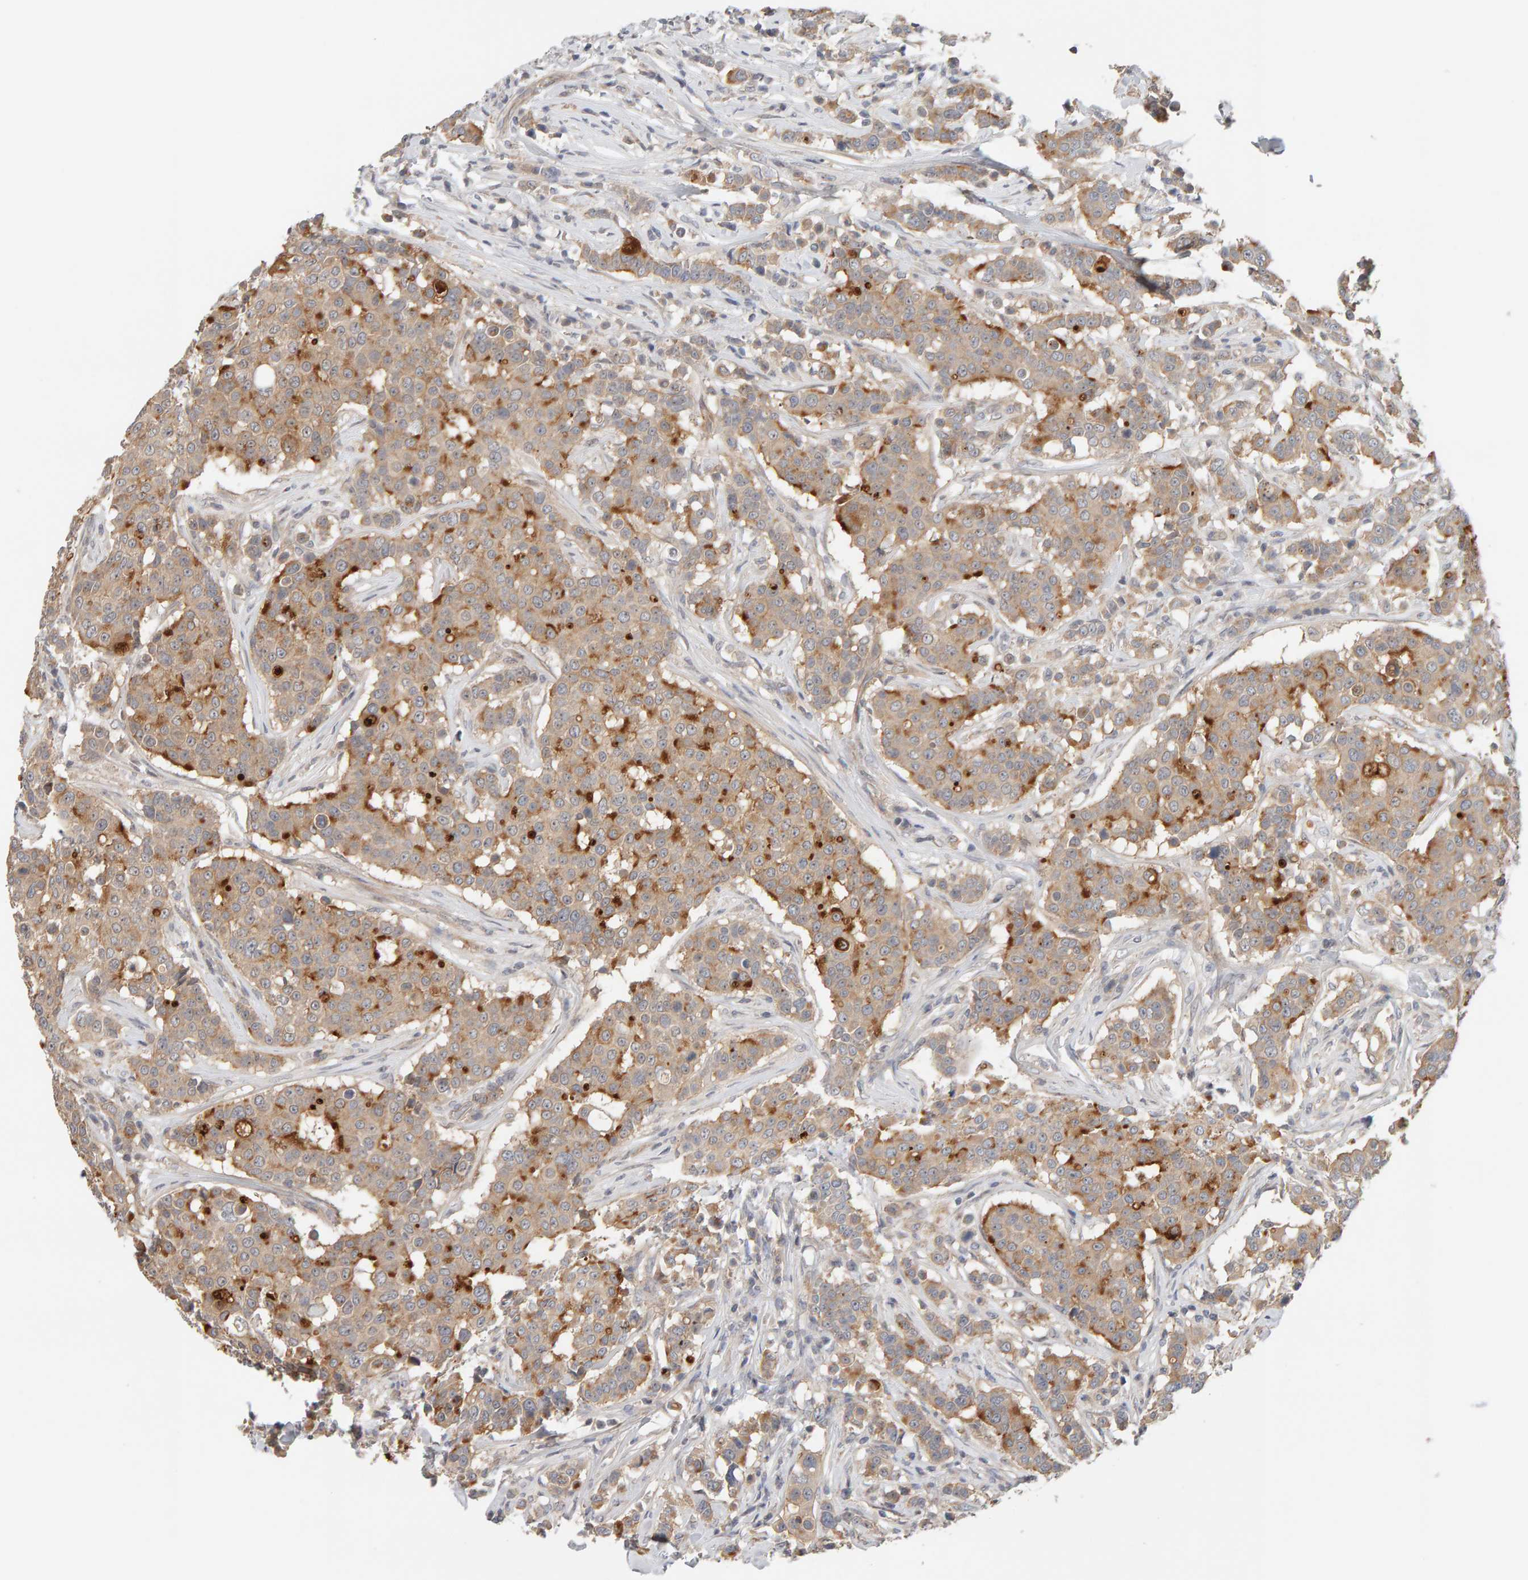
{"staining": {"intensity": "strong", "quantity": "25%-75%", "location": "cytoplasmic/membranous"}, "tissue": "breast cancer", "cell_type": "Tumor cells", "image_type": "cancer", "snomed": [{"axis": "morphology", "description": "Duct carcinoma"}, {"axis": "topography", "description": "Breast"}], "caption": "Protein expression analysis of human breast invasive ductal carcinoma reveals strong cytoplasmic/membranous expression in about 25%-75% of tumor cells.", "gene": "PPP1R16A", "patient": {"sex": "female", "age": 27}}